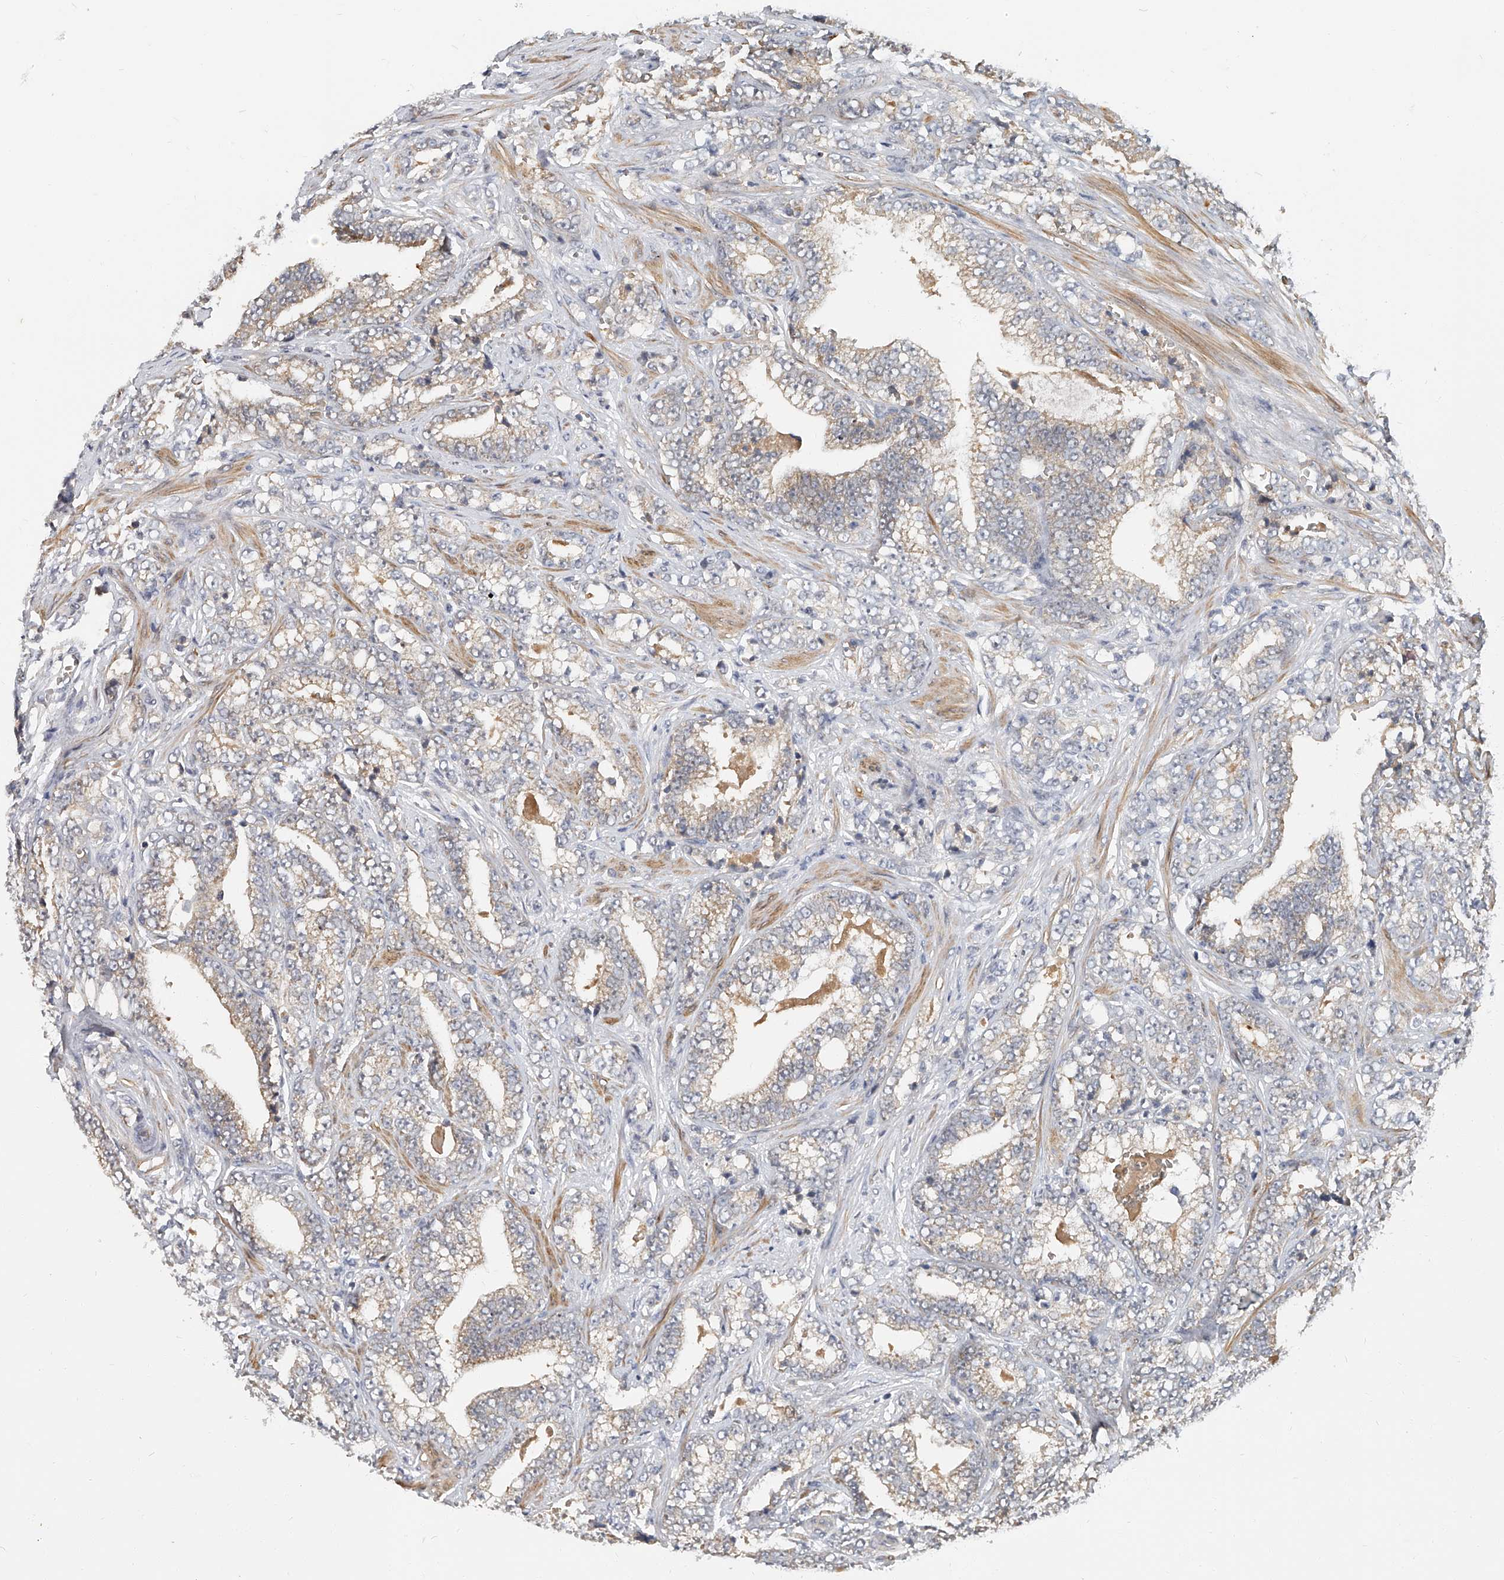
{"staining": {"intensity": "weak", "quantity": "<25%", "location": "cytoplasmic/membranous"}, "tissue": "prostate cancer", "cell_type": "Tumor cells", "image_type": "cancer", "snomed": [{"axis": "morphology", "description": "Adenocarcinoma, High grade"}, {"axis": "topography", "description": "Prostate and seminal vesicle, NOS"}], "caption": "Tumor cells are negative for protein expression in human prostate cancer. (DAB IHC, high magnification).", "gene": "CD200", "patient": {"sex": "male", "age": 67}}